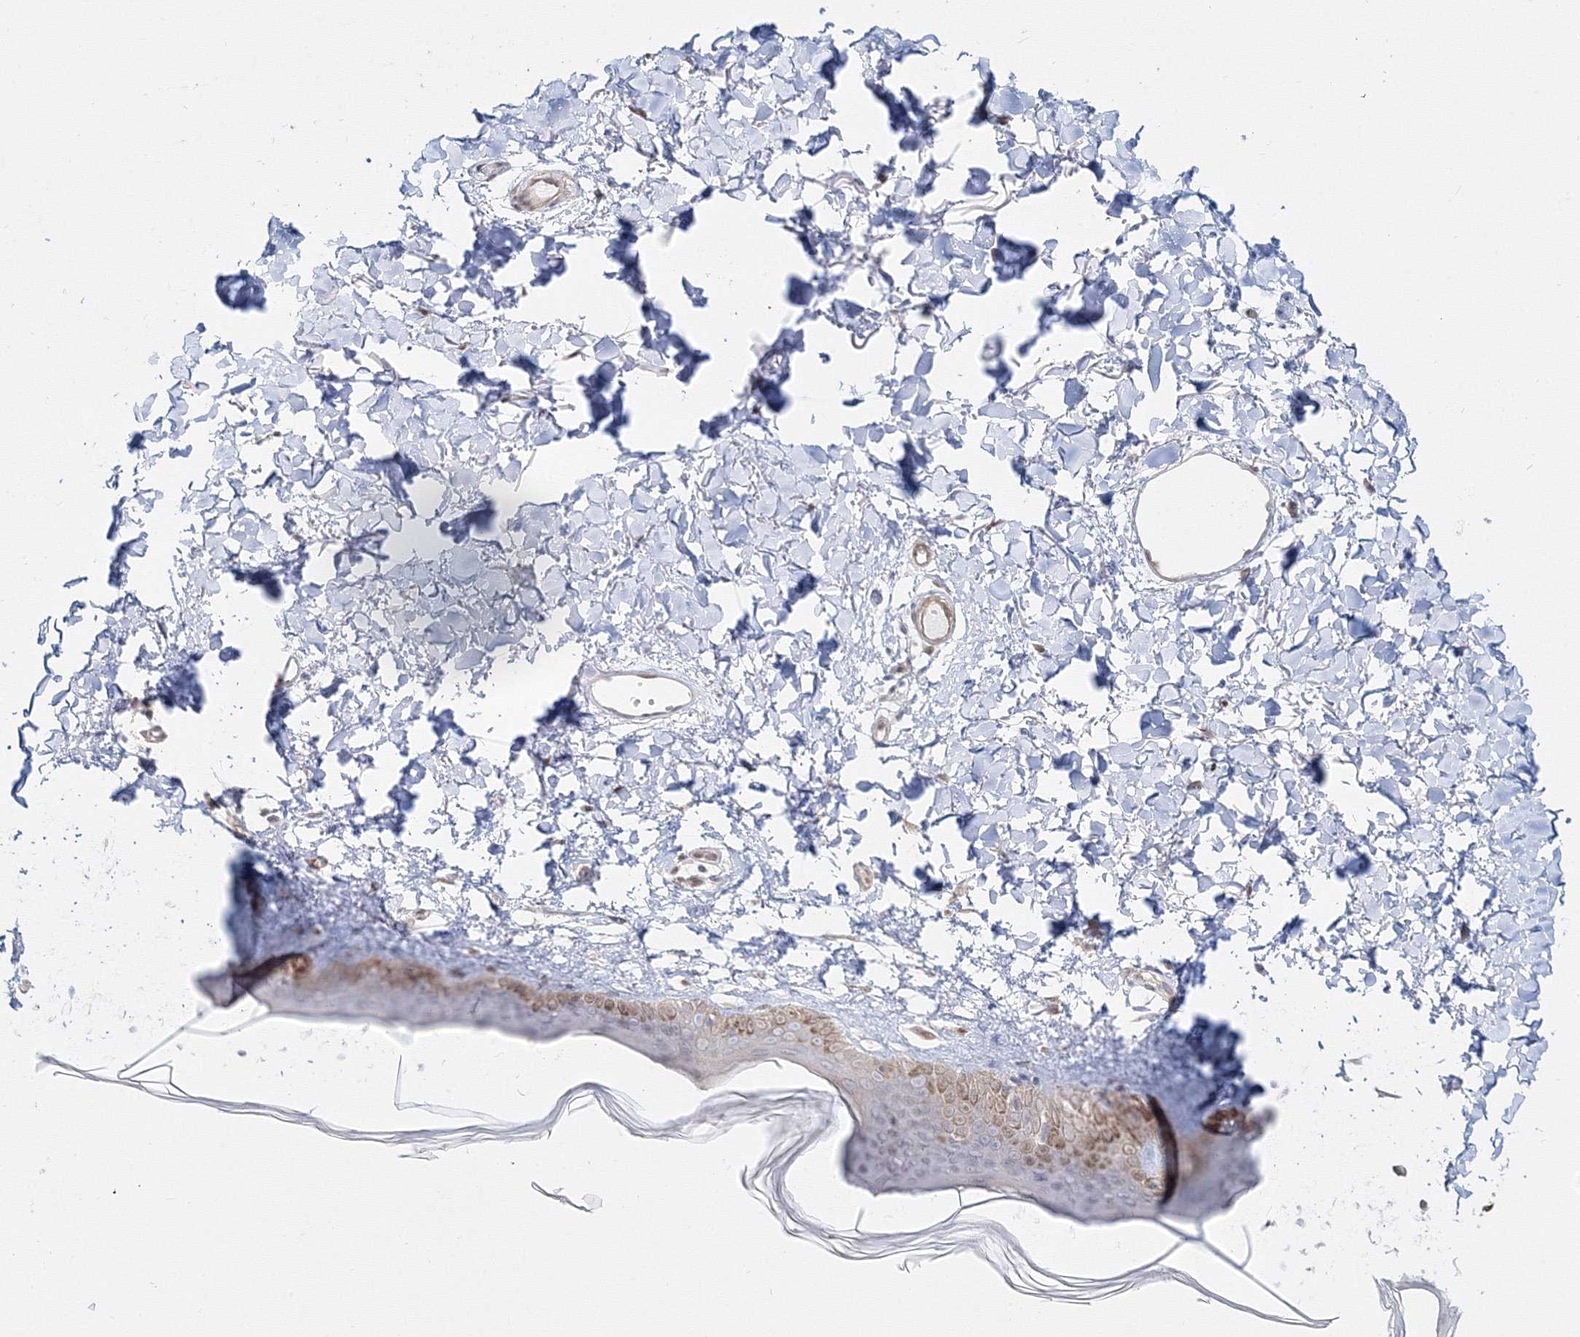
{"staining": {"intensity": "weak", "quantity": ">75%", "location": "cytoplasmic/membranous"}, "tissue": "skin", "cell_type": "Fibroblasts", "image_type": "normal", "snomed": [{"axis": "morphology", "description": "Normal tissue, NOS"}, {"axis": "topography", "description": "Skin"}], "caption": "High-magnification brightfield microscopy of unremarkable skin stained with DAB (3,3'-diaminobenzidine) (brown) and counterstained with hematoxylin (blue). fibroblasts exhibit weak cytoplasmic/membranous positivity is seen in about>75% of cells.", "gene": "ARHGAP21", "patient": {"sex": "female", "age": 58}}